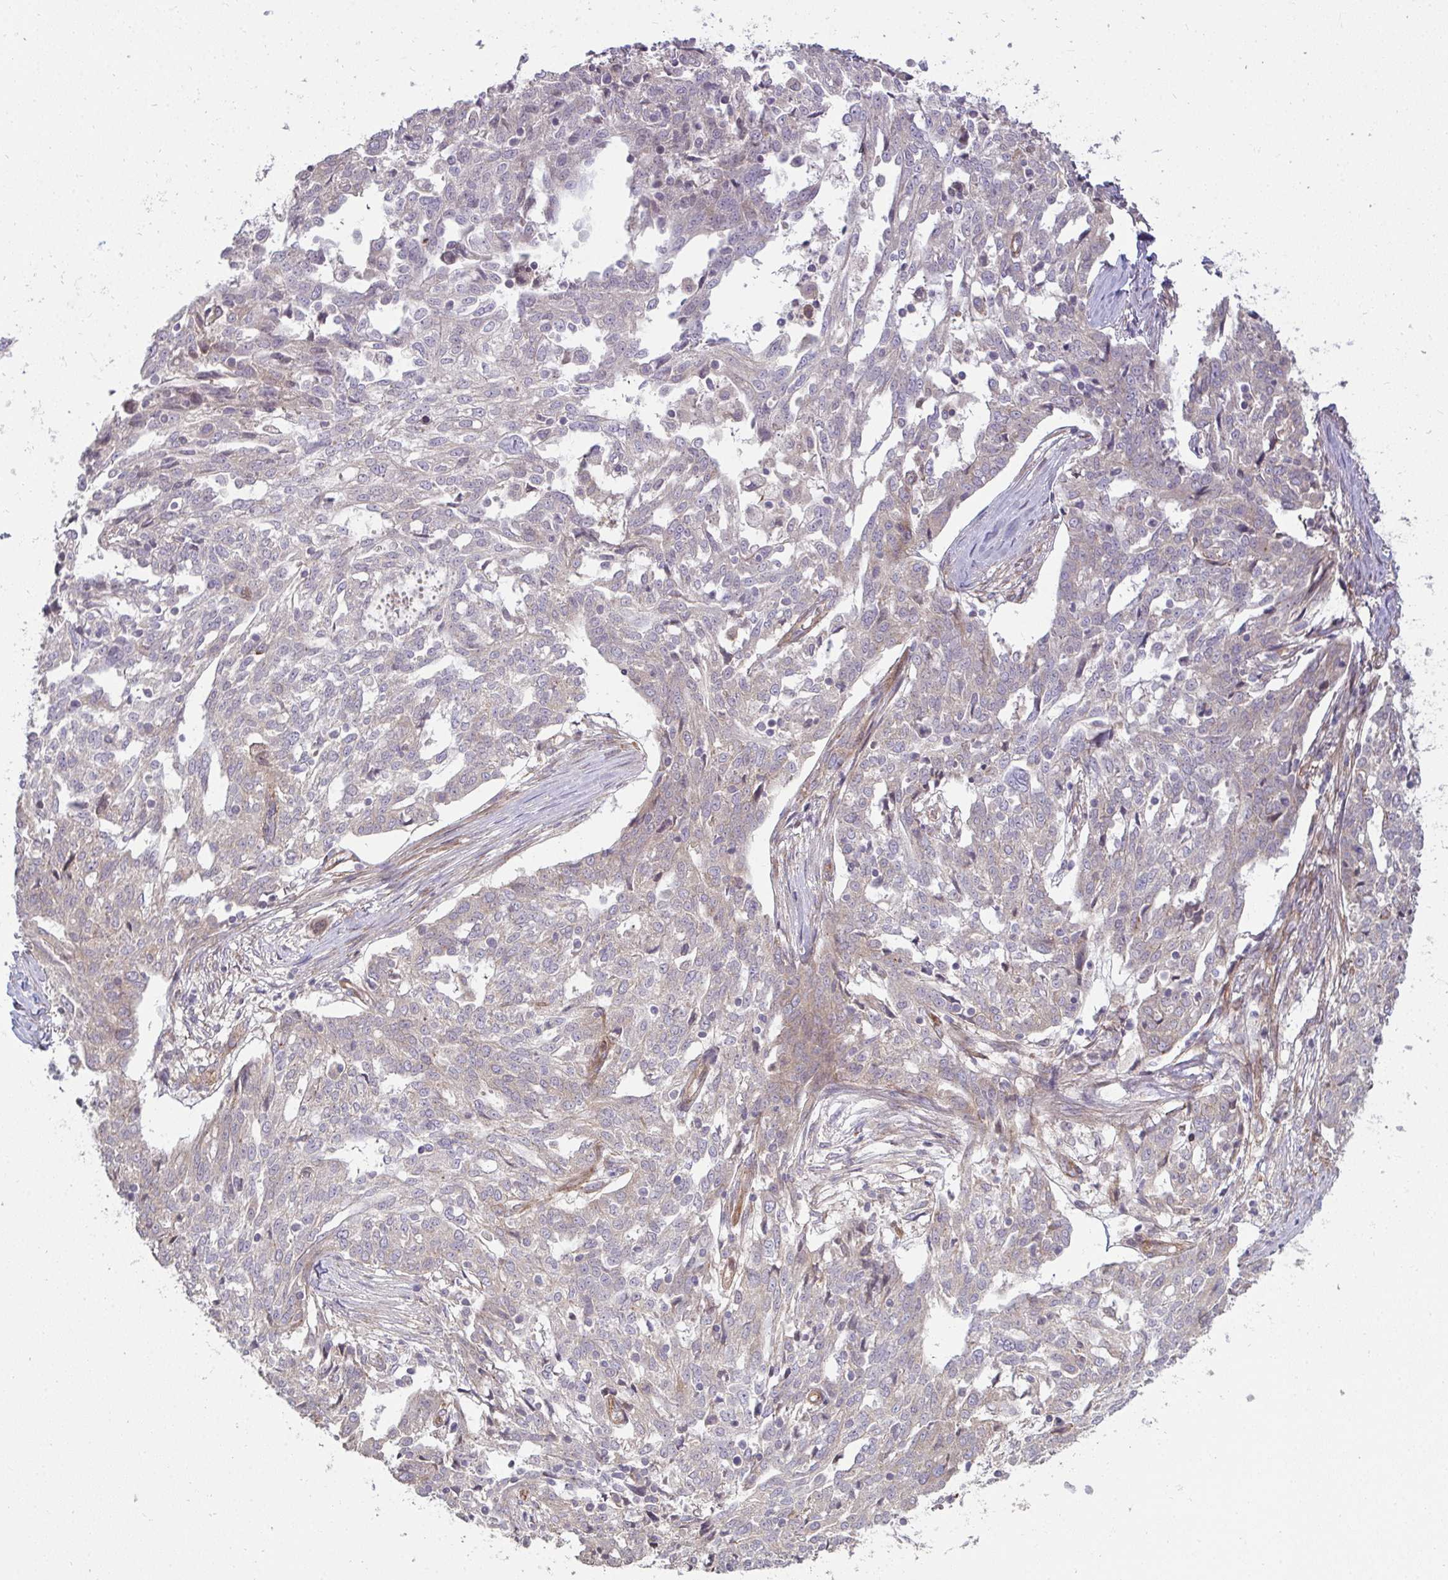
{"staining": {"intensity": "weak", "quantity": "25%-75%", "location": "cytoplasmic/membranous"}, "tissue": "ovarian cancer", "cell_type": "Tumor cells", "image_type": "cancer", "snomed": [{"axis": "morphology", "description": "Cystadenocarcinoma, serous, NOS"}, {"axis": "topography", "description": "Ovary"}], "caption": "Immunohistochemical staining of ovarian cancer exhibits weak cytoplasmic/membranous protein positivity in about 25%-75% of tumor cells.", "gene": "SH2D1B", "patient": {"sex": "female", "age": 67}}